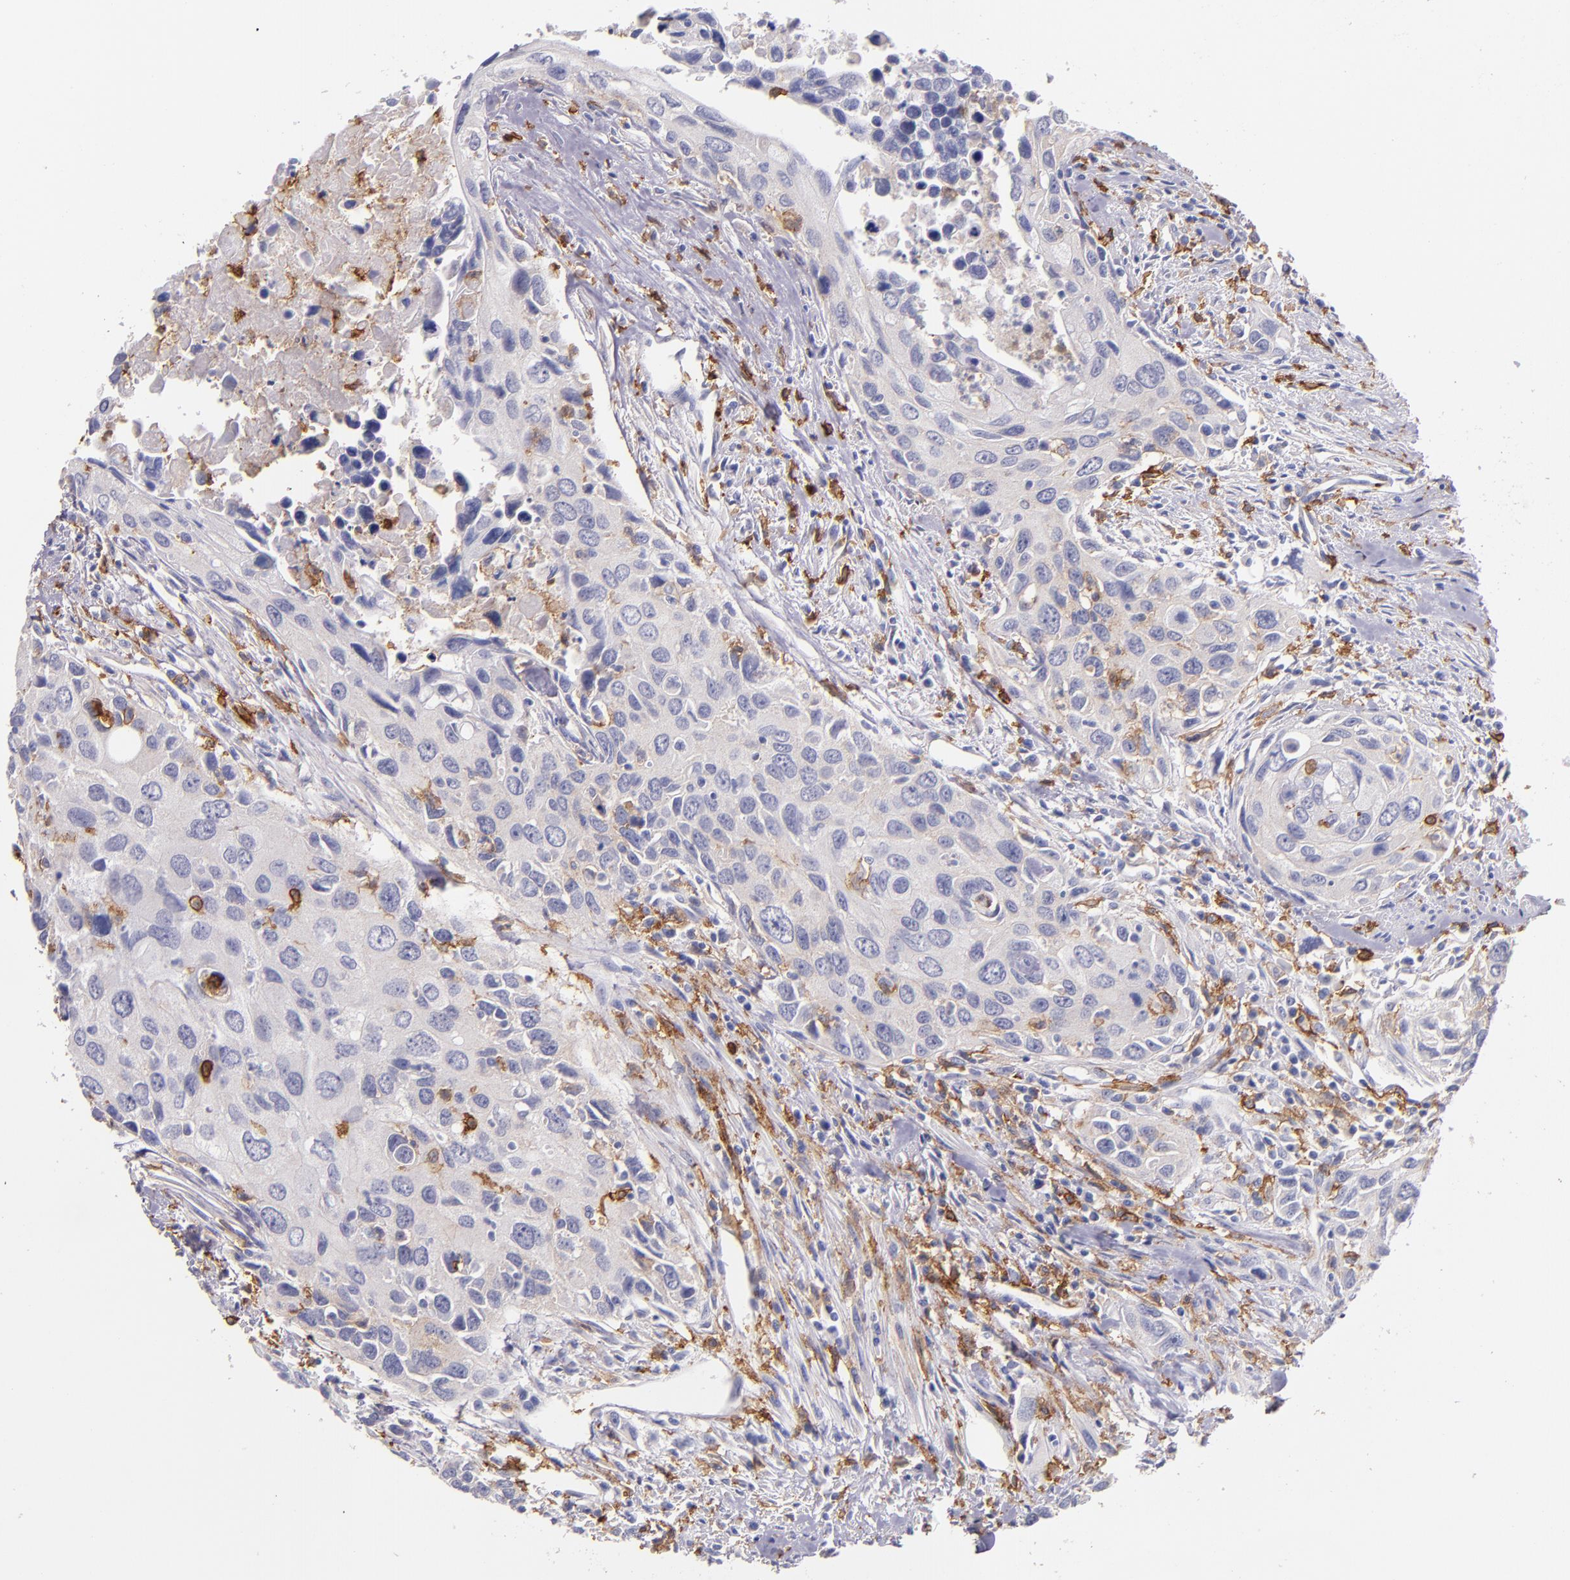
{"staining": {"intensity": "weak", "quantity": "<25%", "location": "cytoplasmic/membranous"}, "tissue": "urothelial cancer", "cell_type": "Tumor cells", "image_type": "cancer", "snomed": [{"axis": "morphology", "description": "Urothelial carcinoma, High grade"}, {"axis": "topography", "description": "Urinary bladder"}], "caption": "Immunohistochemistry (IHC) of urothelial cancer demonstrates no staining in tumor cells. Nuclei are stained in blue.", "gene": "C5AR1", "patient": {"sex": "male", "age": 71}}